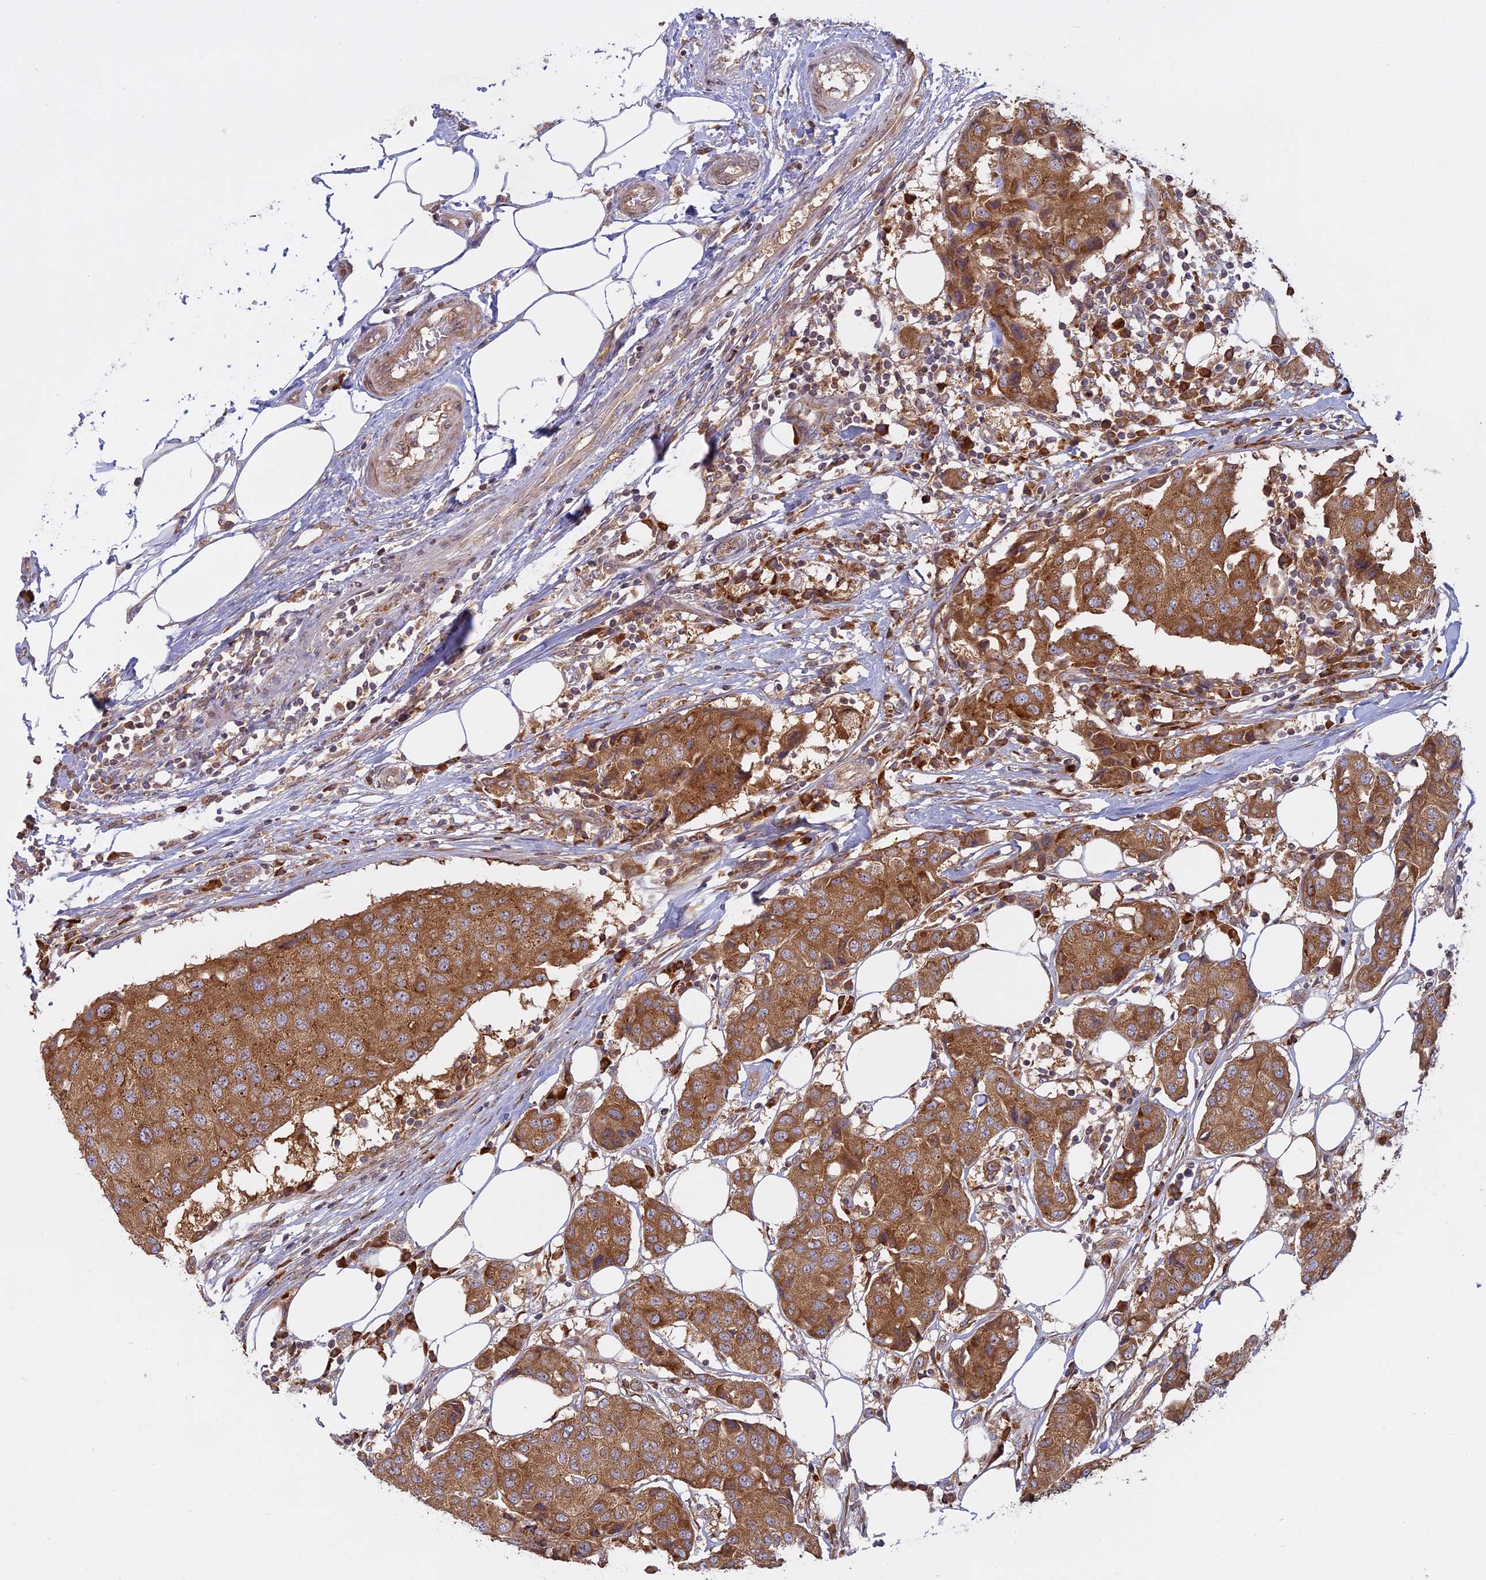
{"staining": {"intensity": "moderate", "quantity": ">75%", "location": "cytoplasmic/membranous"}, "tissue": "breast cancer", "cell_type": "Tumor cells", "image_type": "cancer", "snomed": [{"axis": "morphology", "description": "Duct carcinoma"}, {"axis": "topography", "description": "Breast"}], "caption": "This image shows breast intraductal carcinoma stained with immunohistochemistry (IHC) to label a protein in brown. The cytoplasmic/membranous of tumor cells show moderate positivity for the protein. Nuclei are counter-stained blue.", "gene": "TMEM208", "patient": {"sex": "female", "age": 80}}